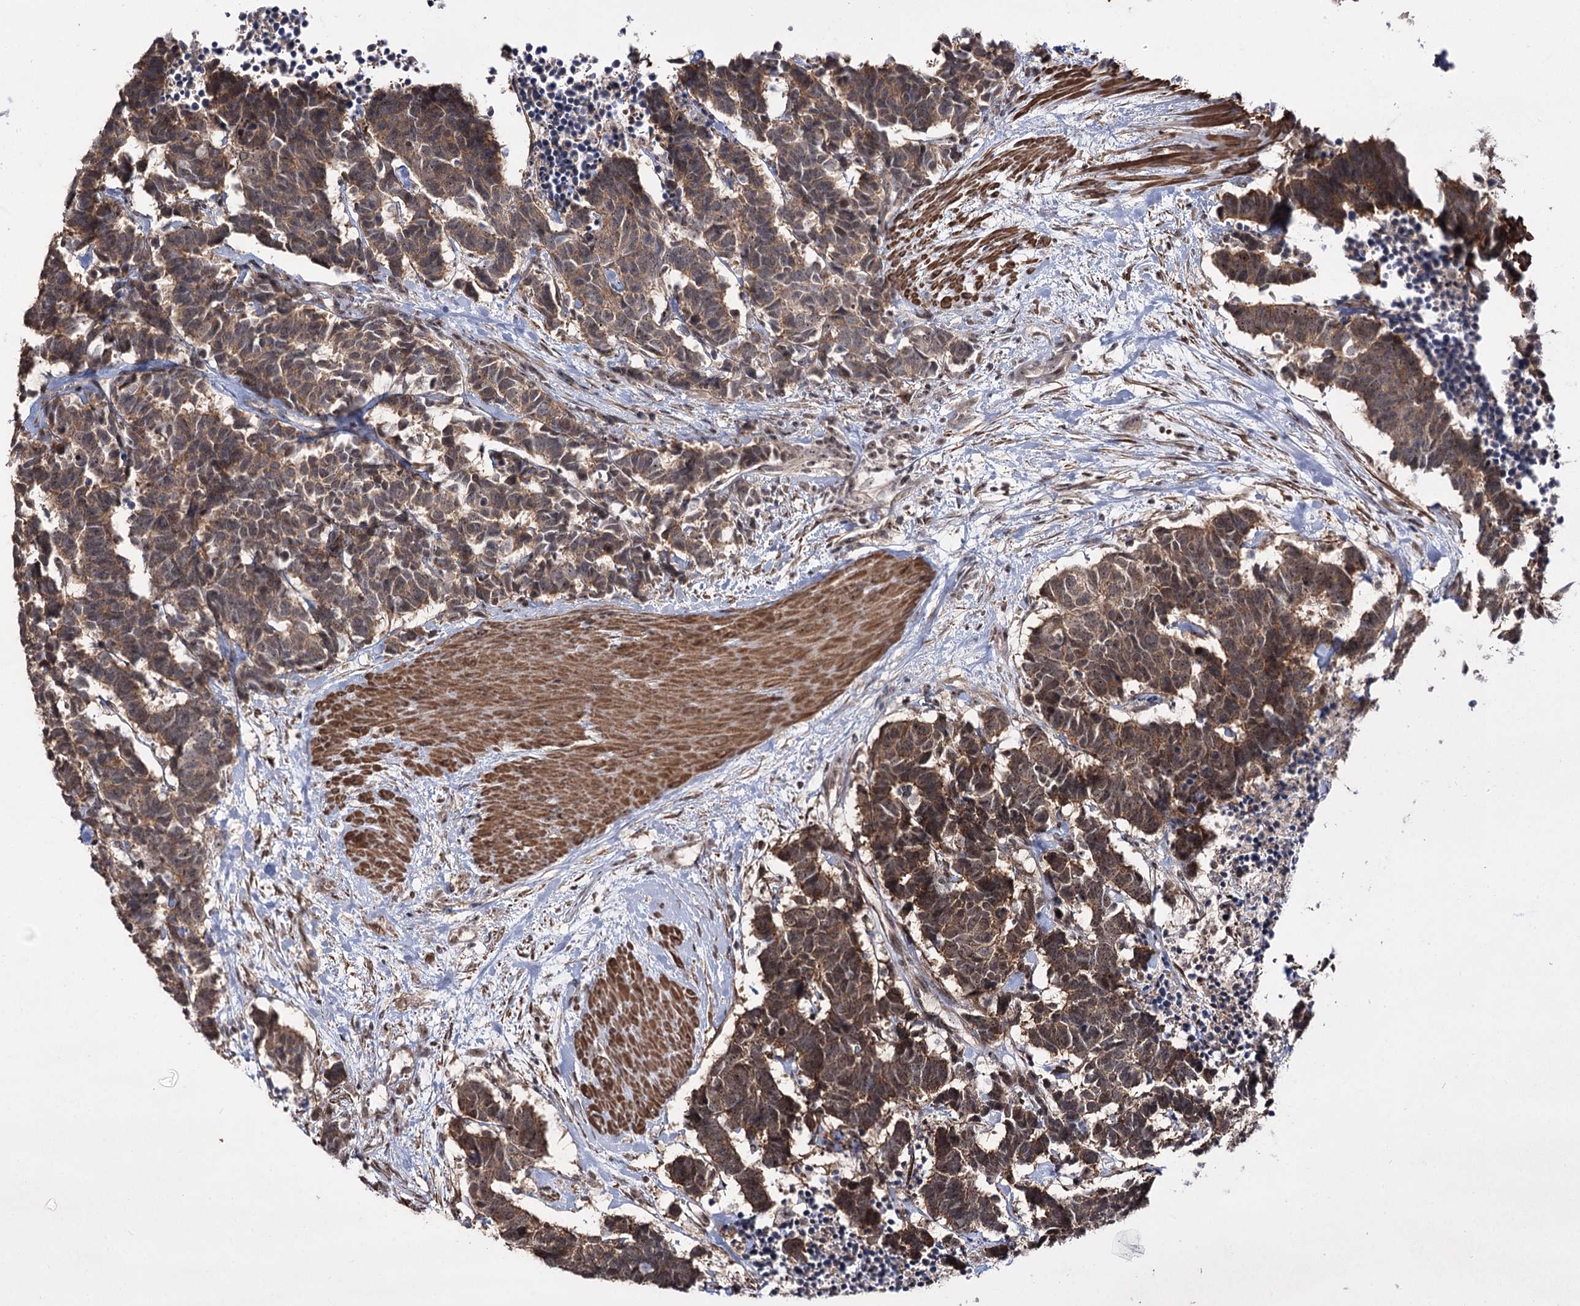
{"staining": {"intensity": "weak", "quantity": ">75%", "location": "cytoplasmic/membranous"}, "tissue": "carcinoid", "cell_type": "Tumor cells", "image_type": "cancer", "snomed": [{"axis": "morphology", "description": "Carcinoma, NOS"}, {"axis": "morphology", "description": "Carcinoid, malignant, NOS"}, {"axis": "topography", "description": "Urinary bladder"}], "caption": "Immunohistochemistry photomicrograph of neoplastic tissue: human carcinoma stained using immunohistochemistry (IHC) demonstrates low levels of weak protein expression localized specifically in the cytoplasmic/membranous of tumor cells, appearing as a cytoplasmic/membranous brown color.", "gene": "CCDC59", "patient": {"sex": "male", "age": 57}}